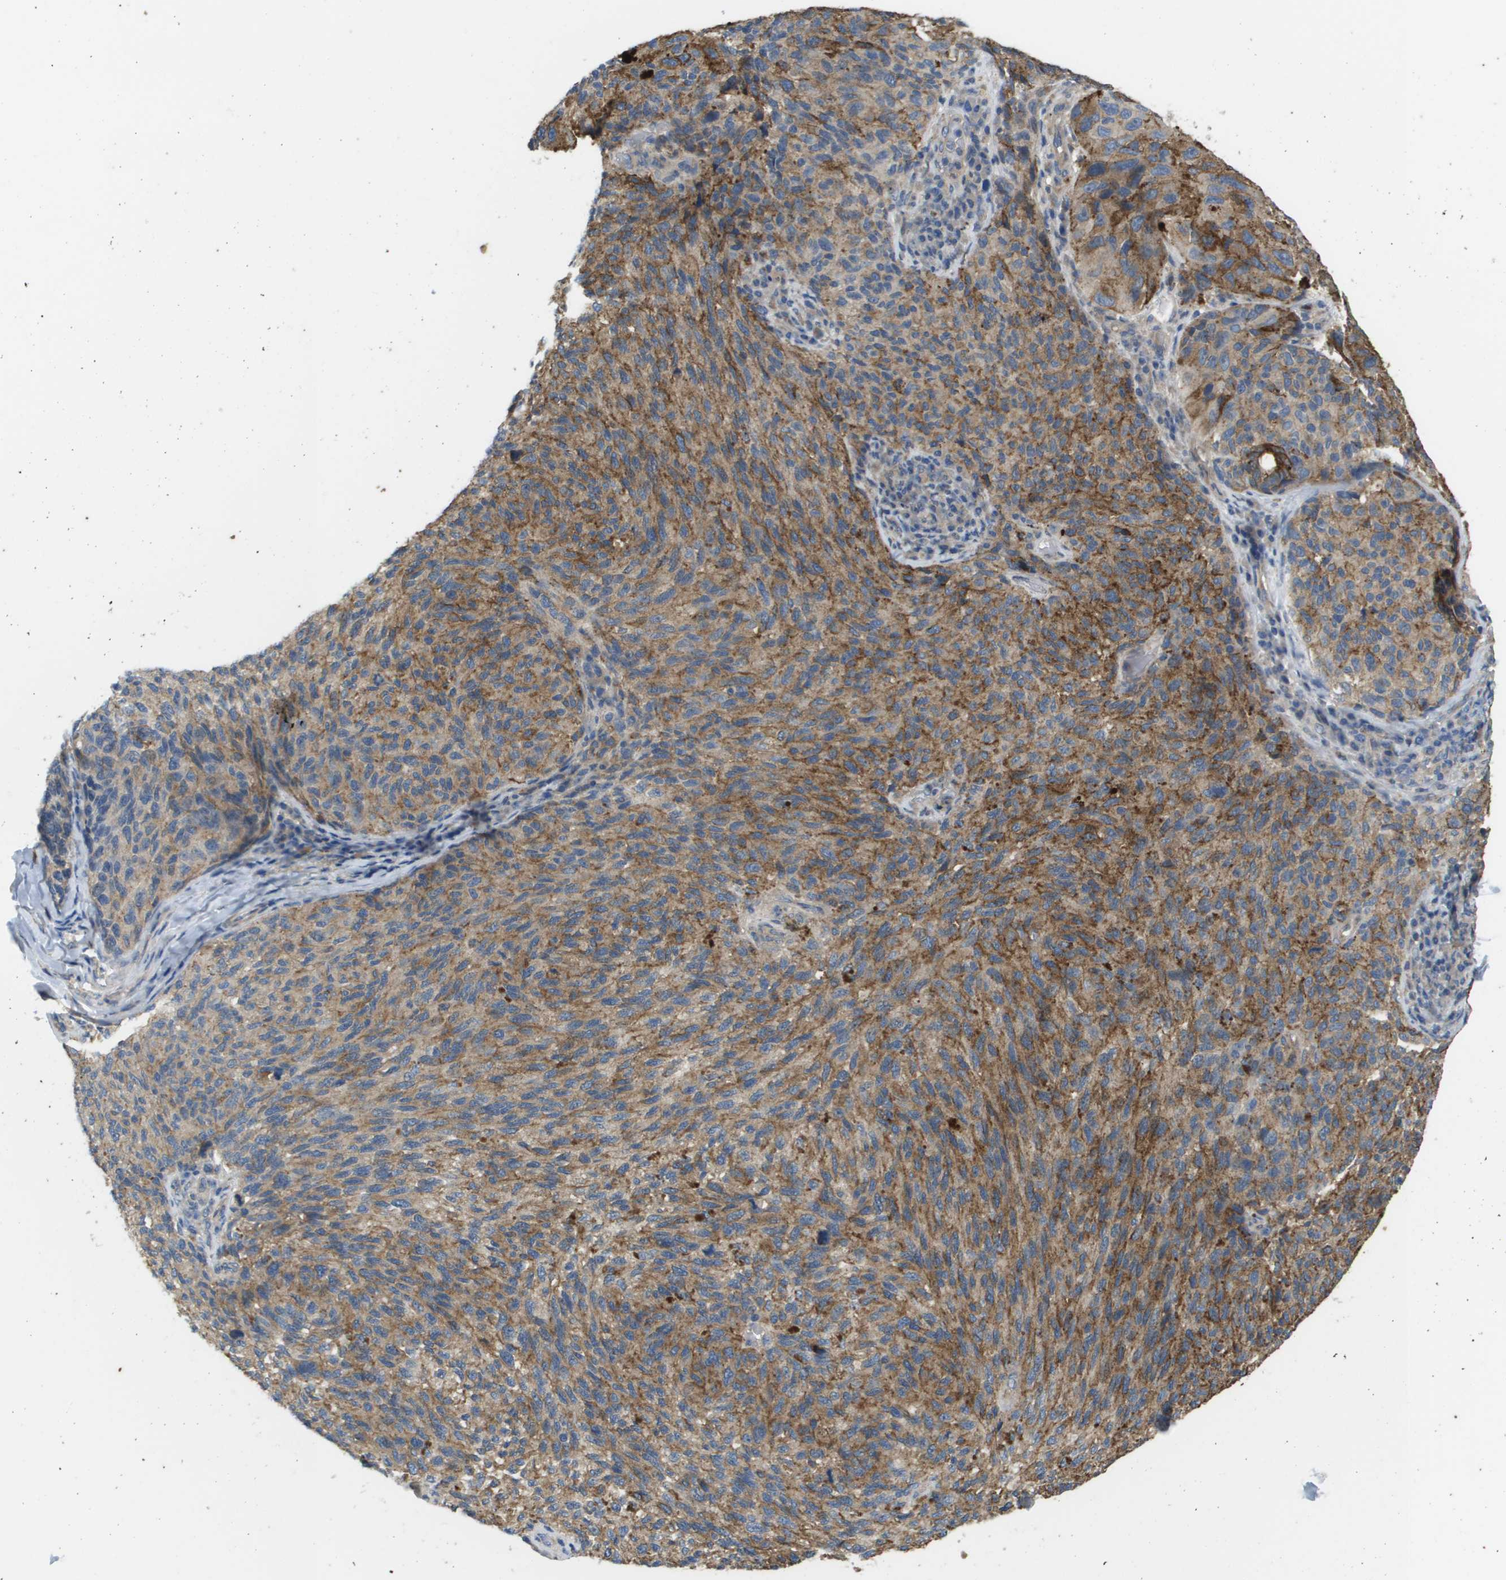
{"staining": {"intensity": "weak", "quantity": ">75%", "location": "cytoplasmic/membranous"}, "tissue": "melanoma", "cell_type": "Tumor cells", "image_type": "cancer", "snomed": [{"axis": "morphology", "description": "Malignant melanoma, NOS"}, {"axis": "topography", "description": "Skin"}], "caption": "Immunohistochemical staining of melanoma displays low levels of weak cytoplasmic/membranous protein staining in about >75% of tumor cells.", "gene": "KRT23", "patient": {"sex": "female", "age": 73}}